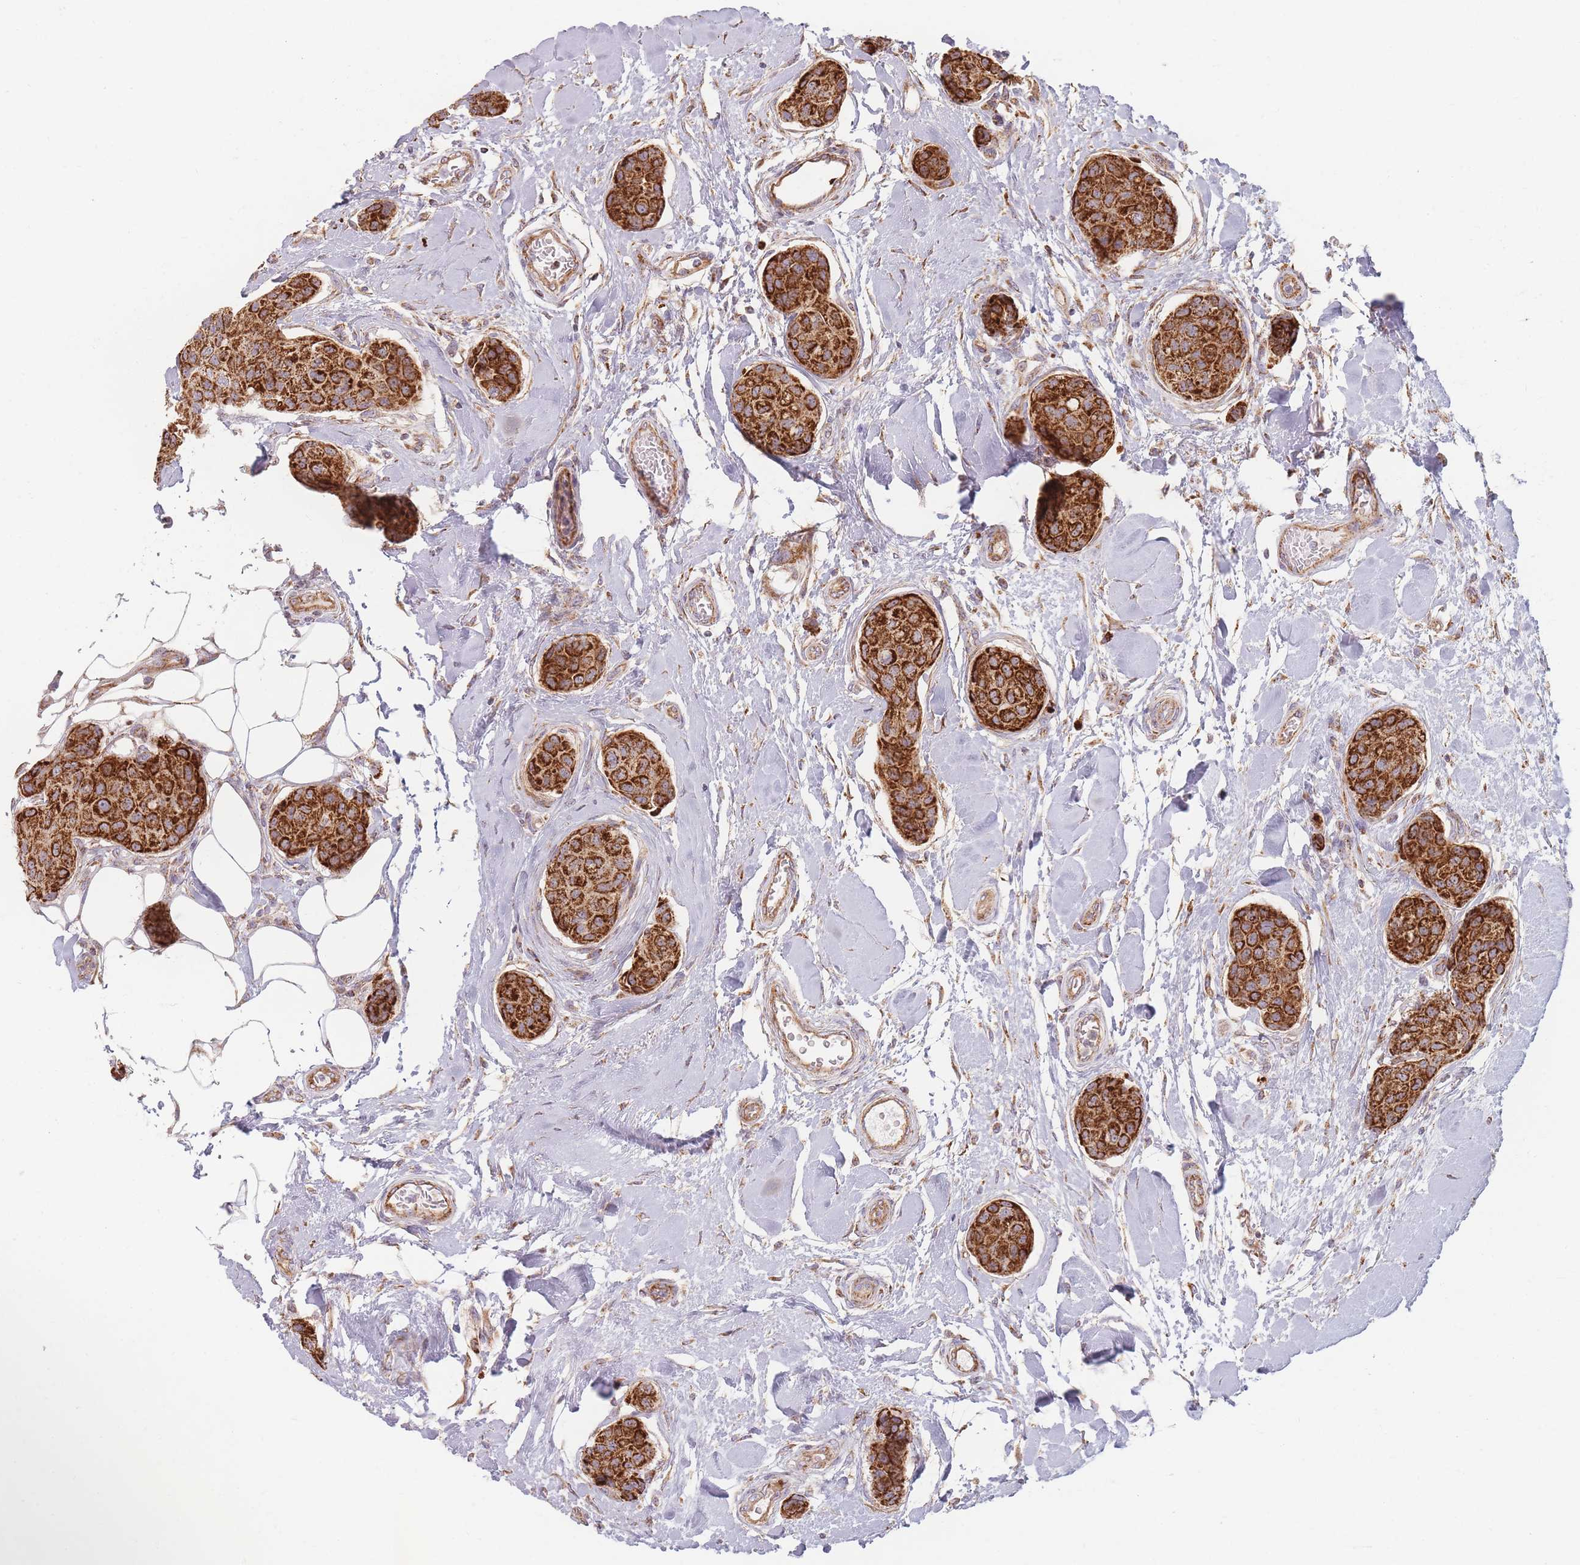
{"staining": {"intensity": "strong", "quantity": ">75%", "location": "cytoplasmic/membranous"}, "tissue": "breast cancer", "cell_type": "Tumor cells", "image_type": "cancer", "snomed": [{"axis": "morphology", "description": "Duct carcinoma"}, {"axis": "topography", "description": "Breast"}, {"axis": "topography", "description": "Lymph node"}], "caption": "Breast cancer (intraductal carcinoma) stained with a brown dye reveals strong cytoplasmic/membranous positive expression in approximately >75% of tumor cells.", "gene": "ESRP2", "patient": {"sex": "female", "age": 80}}